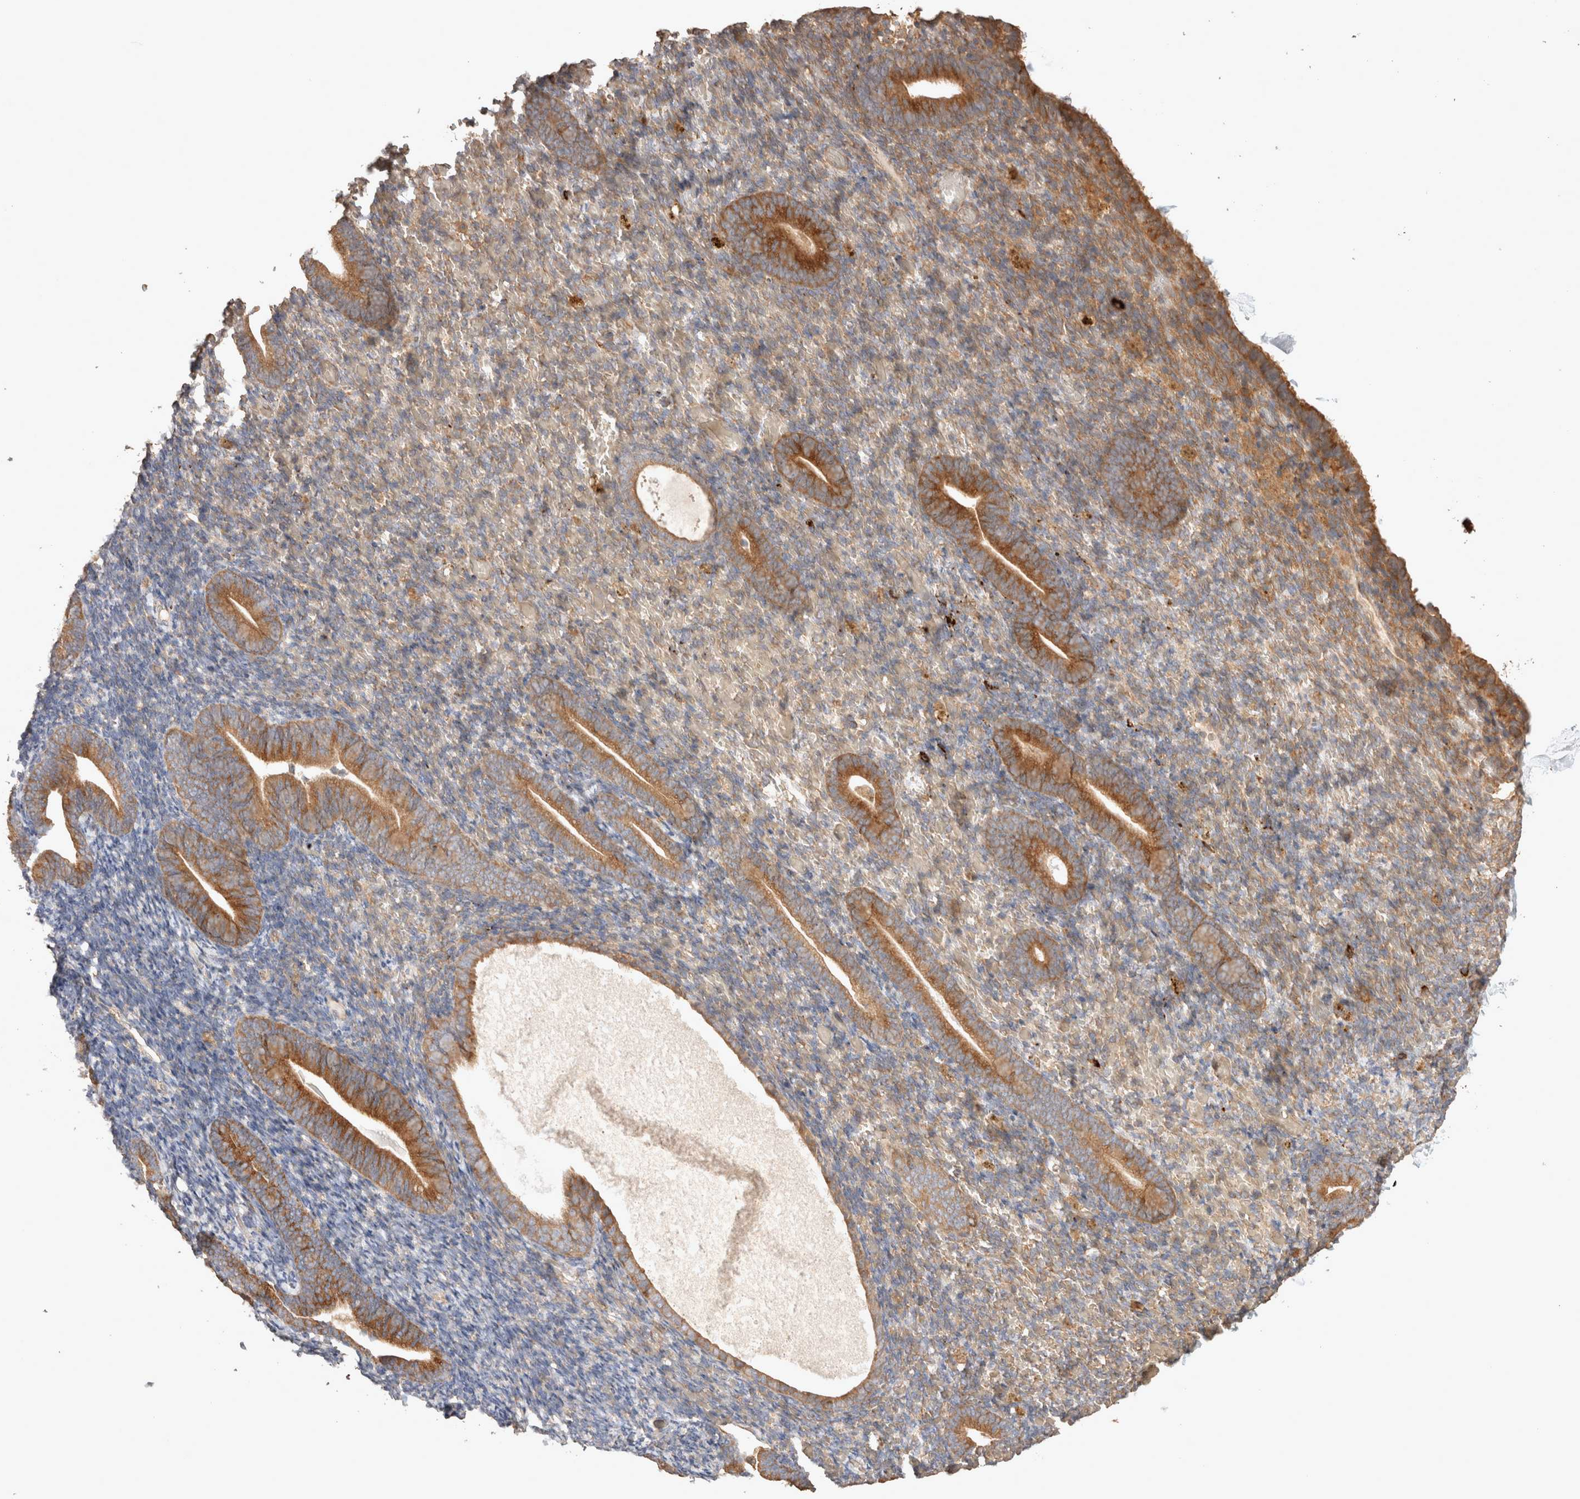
{"staining": {"intensity": "weak", "quantity": "<25%", "location": "cytoplasmic/membranous"}, "tissue": "endometrium", "cell_type": "Cells in endometrial stroma", "image_type": "normal", "snomed": [{"axis": "morphology", "description": "Normal tissue, NOS"}, {"axis": "topography", "description": "Endometrium"}], "caption": "IHC micrograph of benign human endometrium stained for a protein (brown), which demonstrates no positivity in cells in endometrial stroma.", "gene": "HROB", "patient": {"sex": "female", "age": 51}}